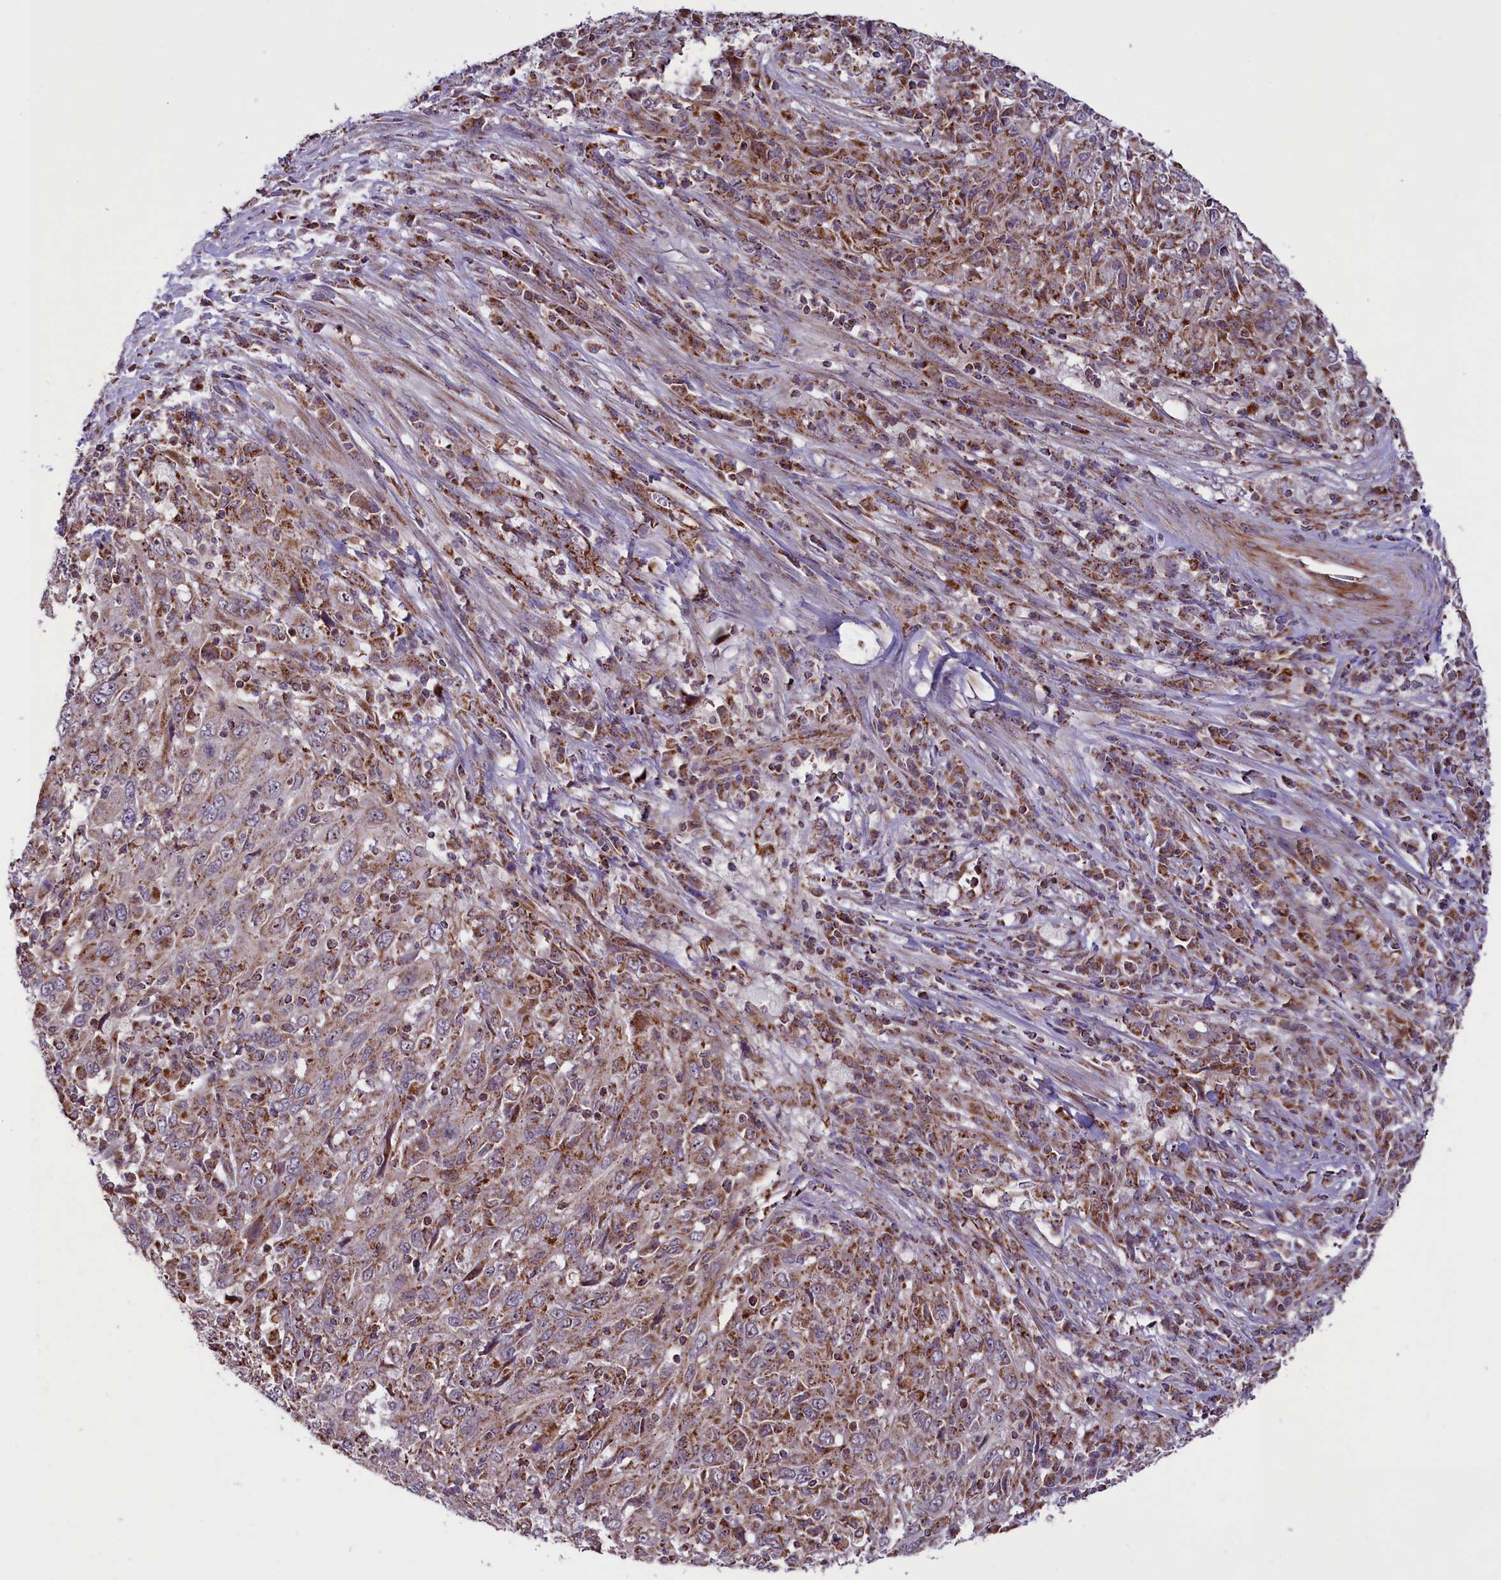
{"staining": {"intensity": "moderate", "quantity": "25%-75%", "location": "cytoplasmic/membranous"}, "tissue": "cervical cancer", "cell_type": "Tumor cells", "image_type": "cancer", "snomed": [{"axis": "morphology", "description": "Squamous cell carcinoma, NOS"}, {"axis": "topography", "description": "Cervix"}], "caption": "Immunohistochemistry (IHC) image of neoplastic tissue: cervical cancer stained using immunohistochemistry (IHC) demonstrates medium levels of moderate protein expression localized specifically in the cytoplasmic/membranous of tumor cells, appearing as a cytoplasmic/membranous brown color.", "gene": "GLRX5", "patient": {"sex": "female", "age": 46}}